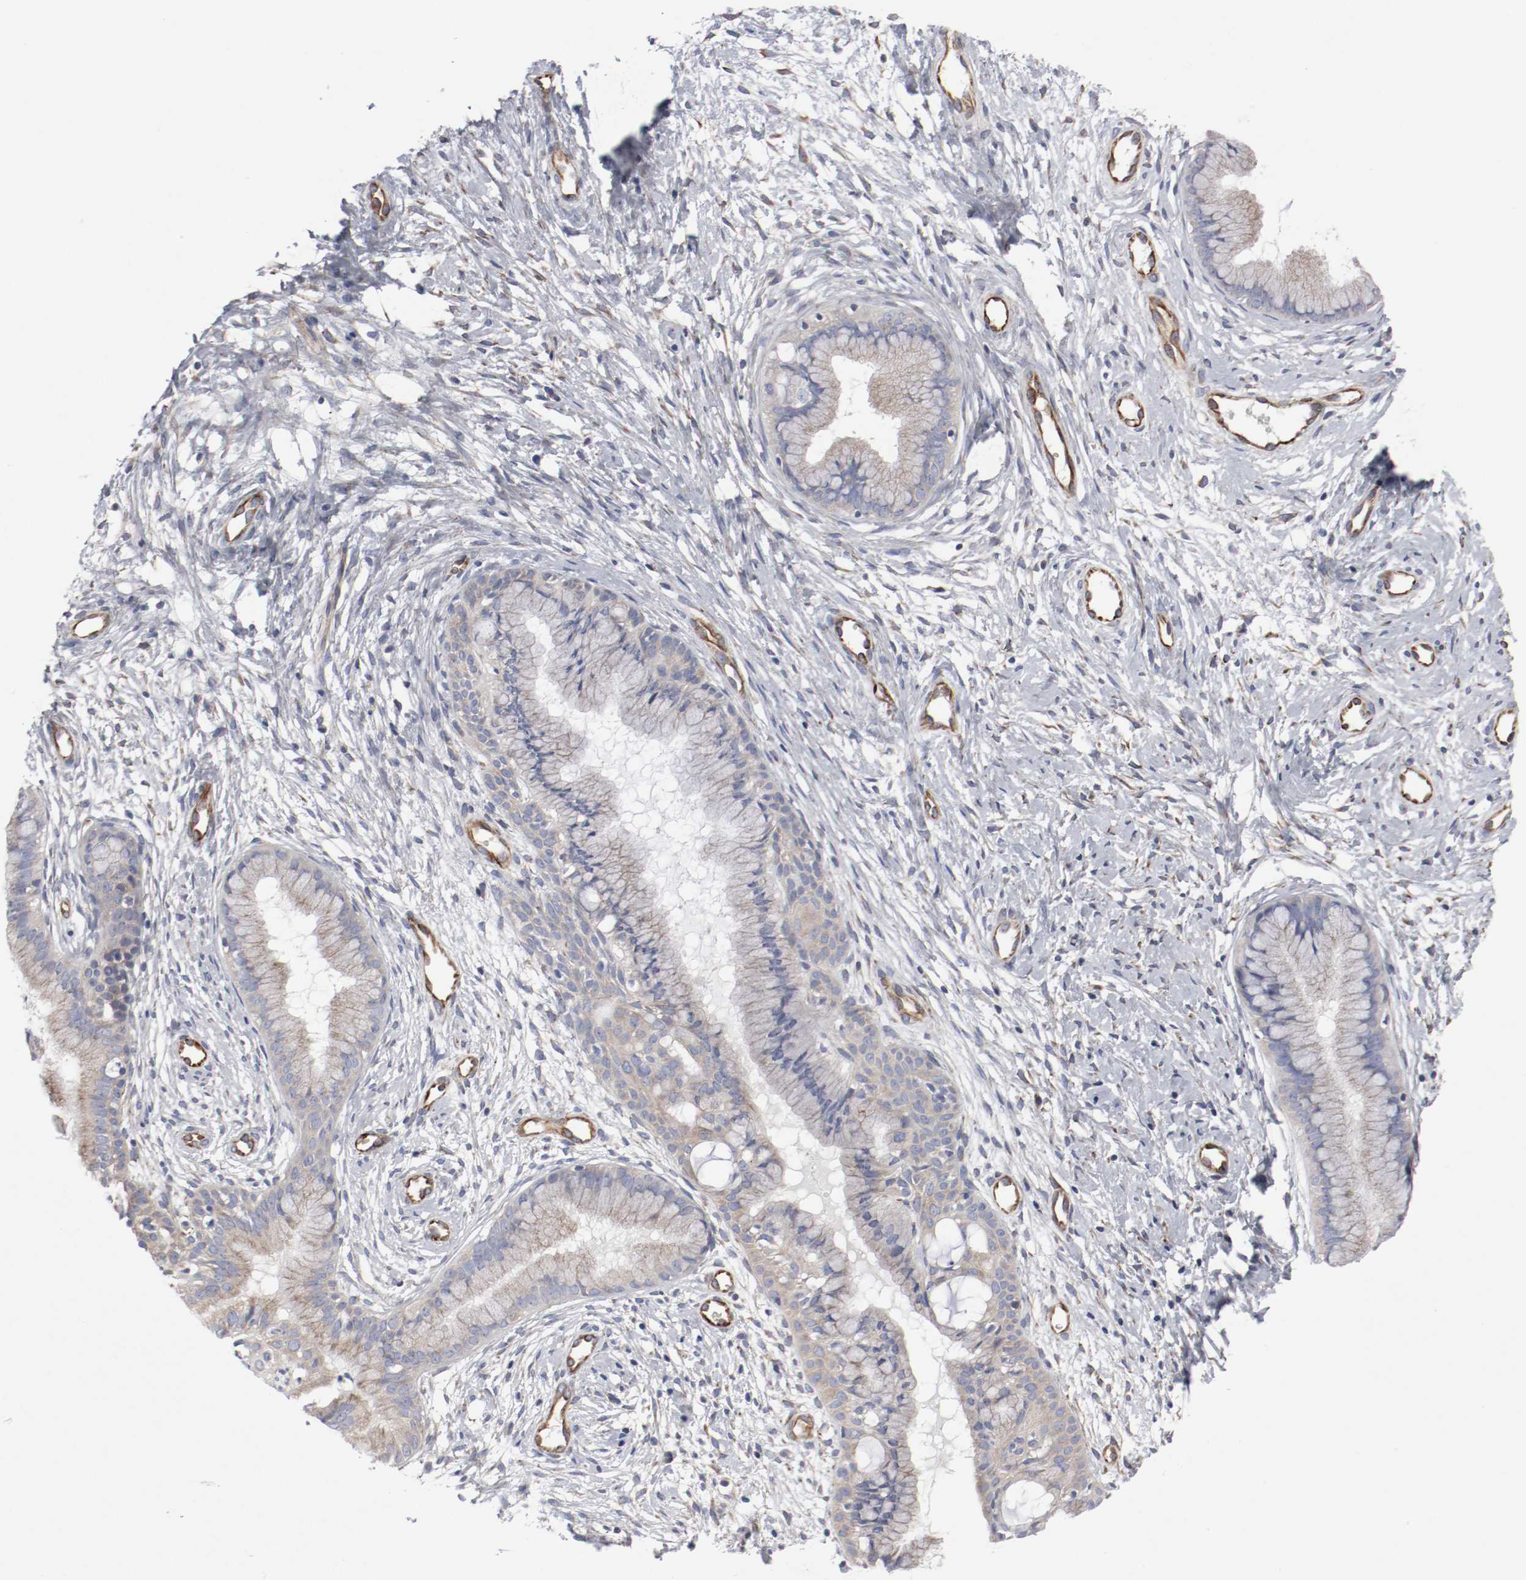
{"staining": {"intensity": "moderate", "quantity": "25%-75%", "location": "cytoplasmic/membranous"}, "tissue": "cervix", "cell_type": "Glandular cells", "image_type": "normal", "snomed": [{"axis": "morphology", "description": "Normal tissue, NOS"}, {"axis": "topography", "description": "Cervix"}], "caption": "High-magnification brightfield microscopy of unremarkable cervix stained with DAB (brown) and counterstained with hematoxylin (blue). glandular cells exhibit moderate cytoplasmic/membranous staining is present in about25%-75% of cells.", "gene": "GIT1", "patient": {"sex": "female", "age": 39}}